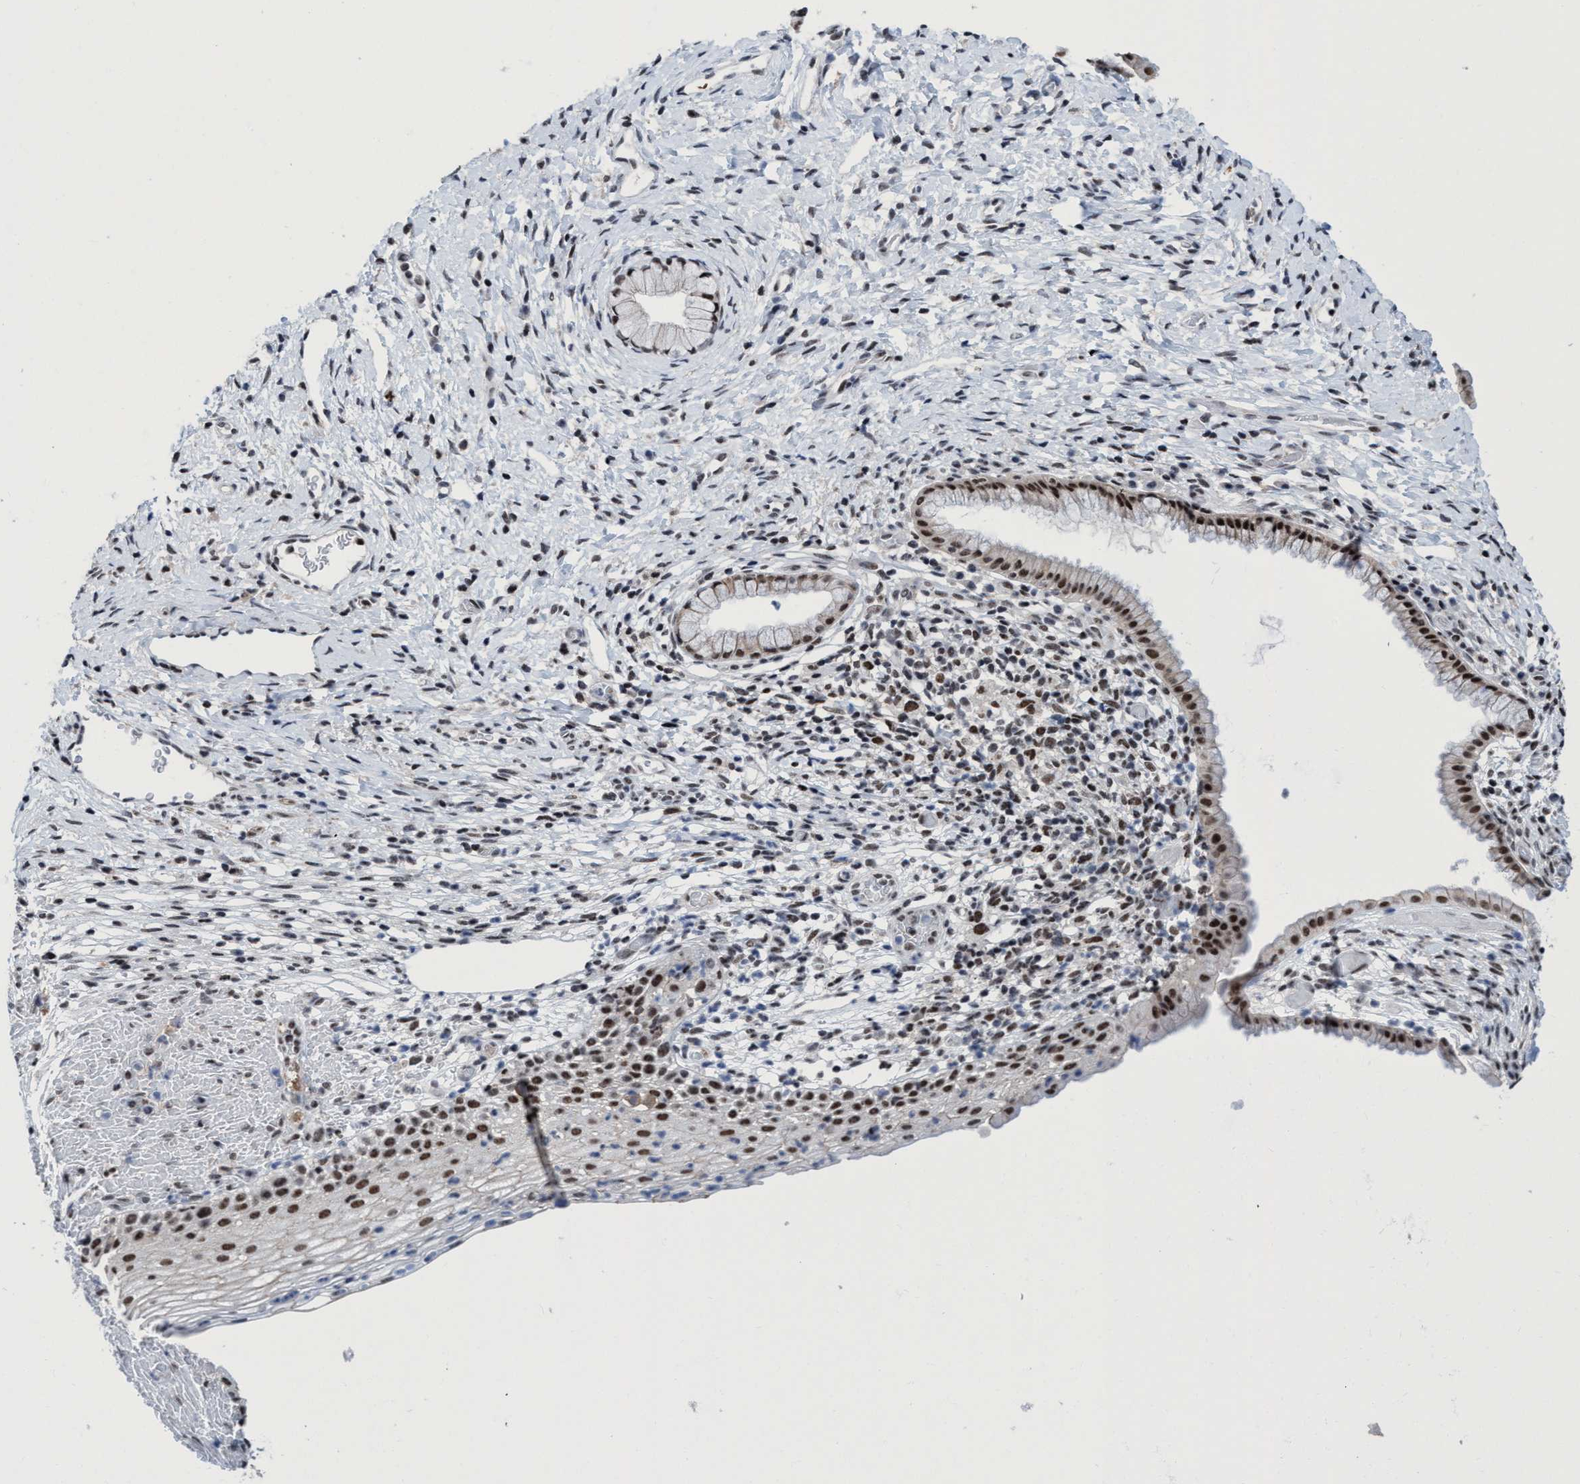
{"staining": {"intensity": "moderate", "quantity": ">75%", "location": "nuclear"}, "tissue": "cervix", "cell_type": "Glandular cells", "image_type": "normal", "snomed": [{"axis": "morphology", "description": "Normal tissue, NOS"}, {"axis": "topography", "description": "Cervix"}], "caption": "Immunohistochemistry (IHC) (DAB) staining of normal cervix demonstrates moderate nuclear protein positivity in approximately >75% of glandular cells. The protein of interest is shown in brown color, while the nuclei are stained blue.", "gene": "C9orf78", "patient": {"sex": "female", "age": 72}}